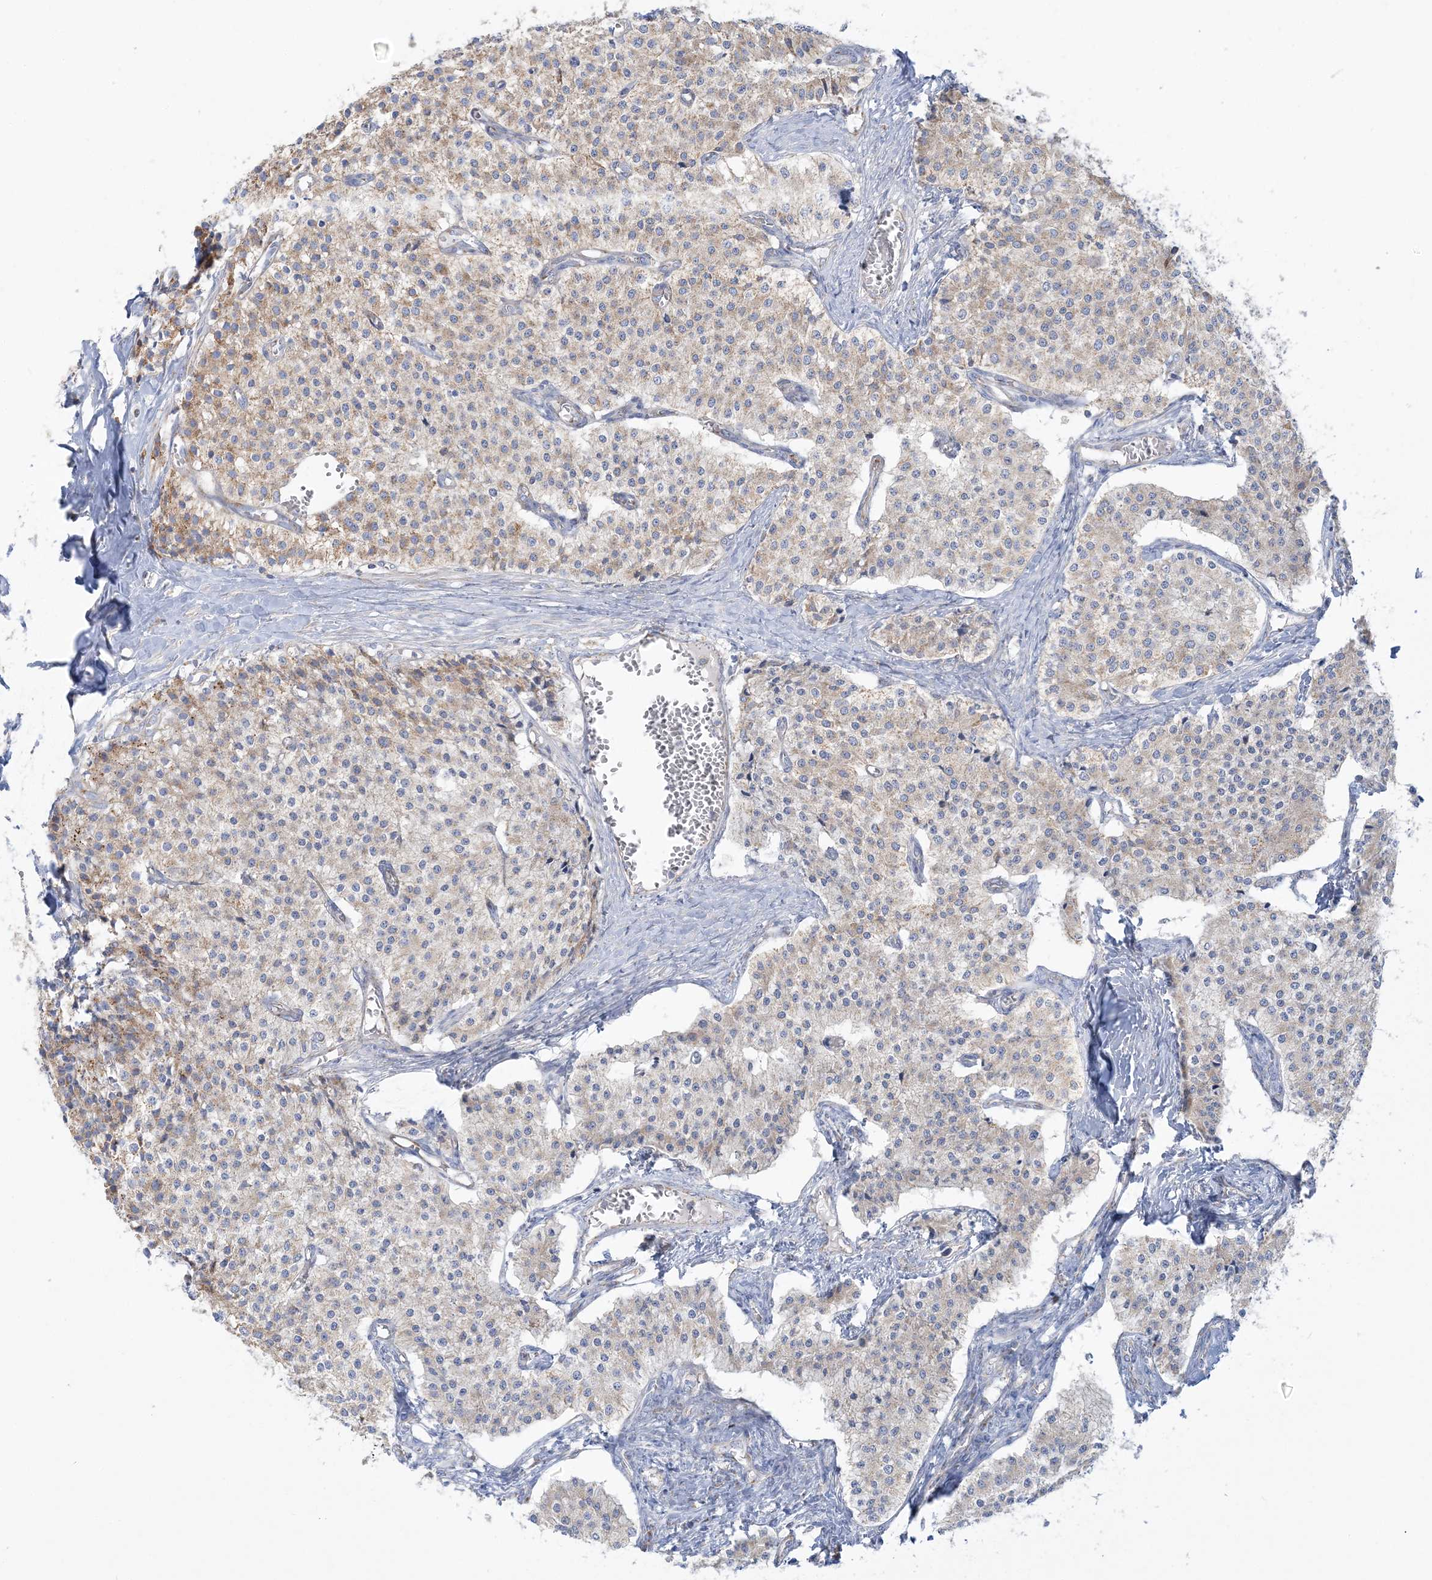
{"staining": {"intensity": "weak", "quantity": "<25%", "location": "cytoplasmic/membranous"}, "tissue": "carcinoid", "cell_type": "Tumor cells", "image_type": "cancer", "snomed": [{"axis": "morphology", "description": "Carcinoid, malignant, NOS"}, {"axis": "topography", "description": "Colon"}], "caption": "Micrograph shows no significant protein staining in tumor cells of carcinoid. Nuclei are stained in blue.", "gene": "TBC1D14", "patient": {"sex": "female", "age": 52}}